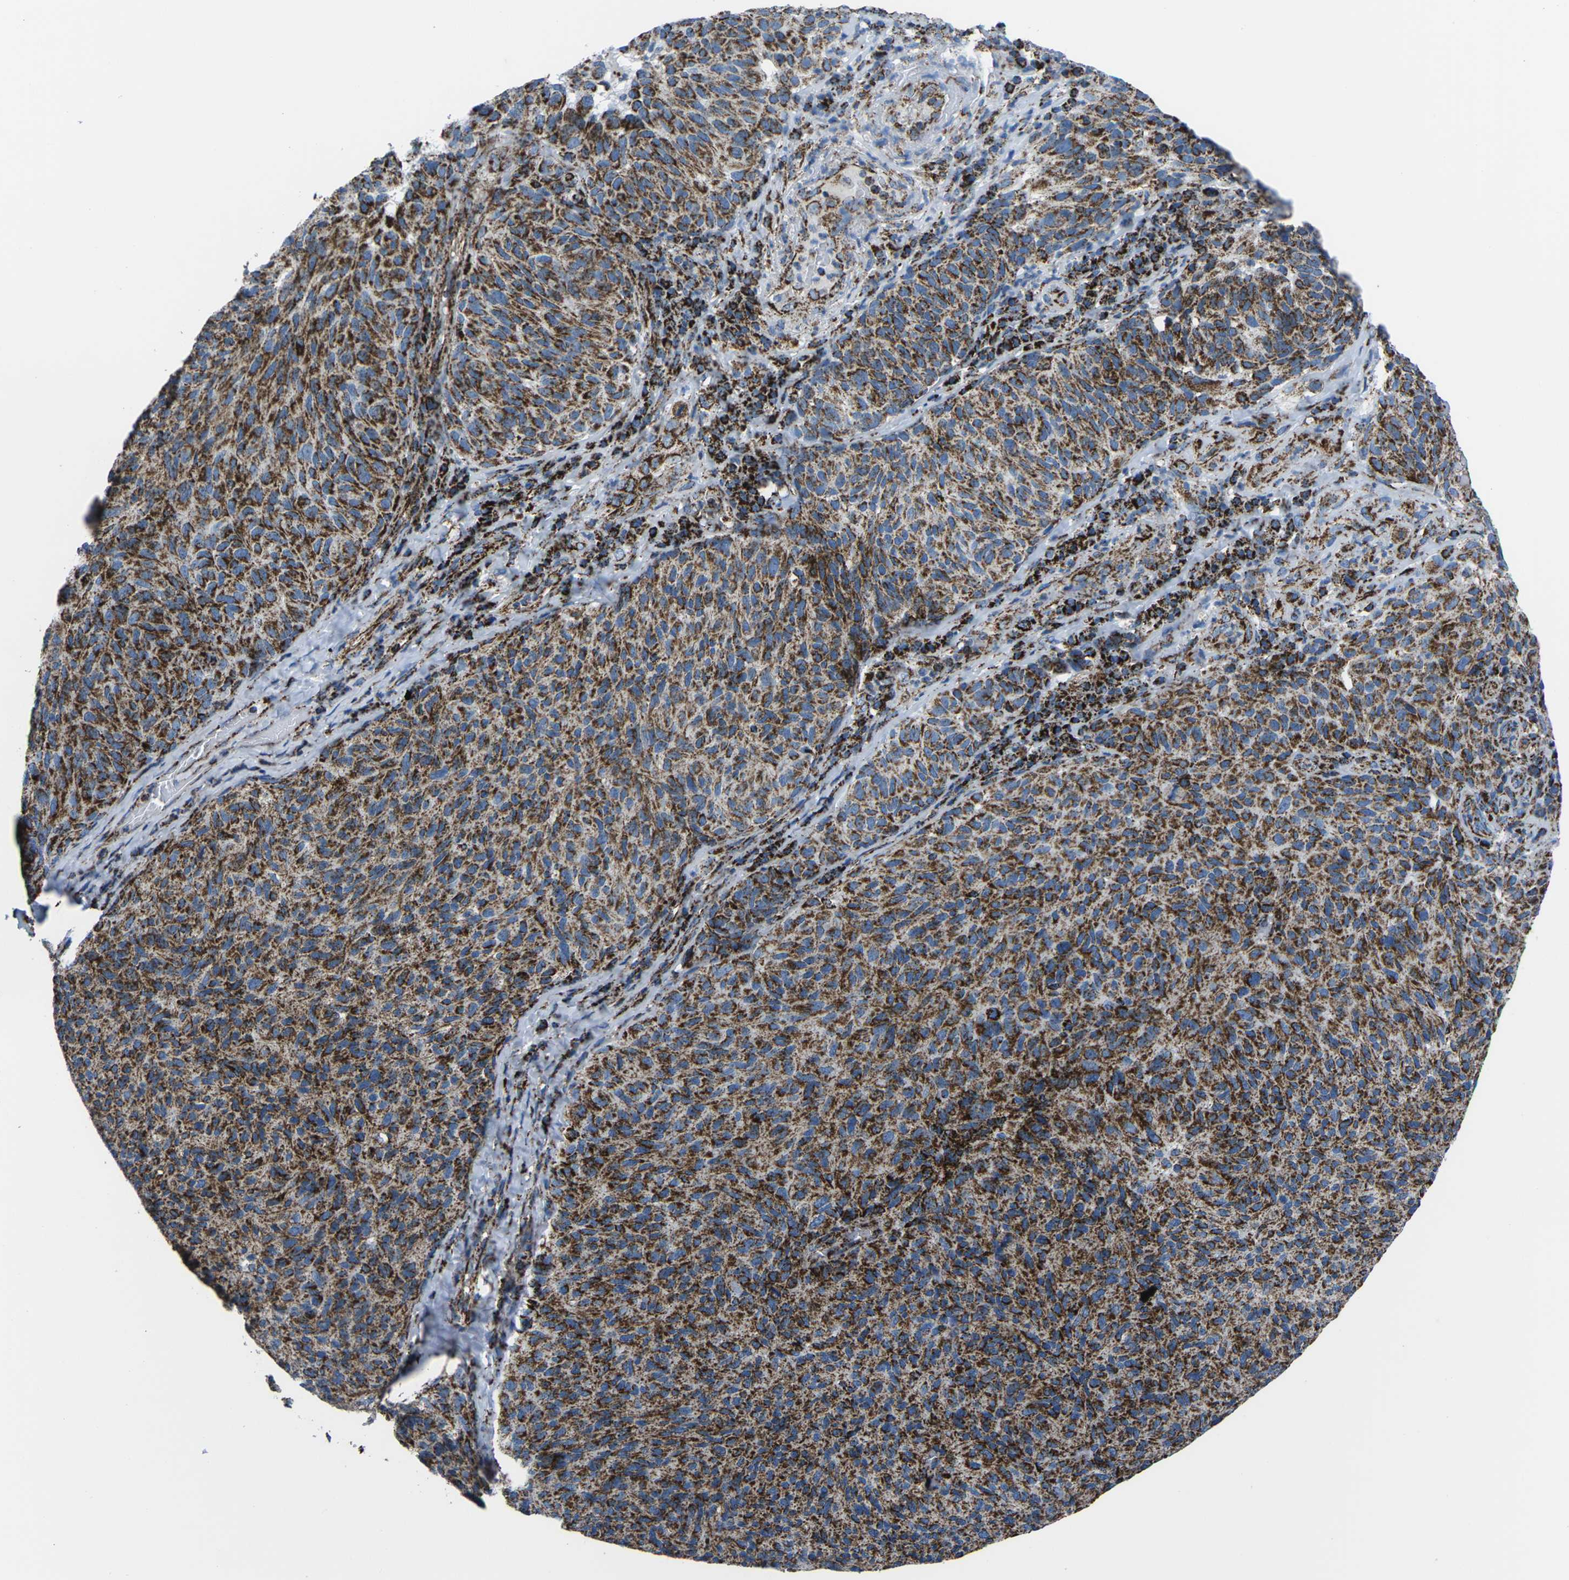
{"staining": {"intensity": "strong", "quantity": ">75%", "location": "cytoplasmic/membranous"}, "tissue": "melanoma", "cell_type": "Tumor cells", "image_type": "cancer", "snomed": [{"axis": "morphology", "description": "Malignant melanoma, NOS"}, {"axis": "topography", "description": "Skin"}], "caption": "Tumor cells reveal high levels of strong cytoplasmic/membranous expression in approximately >75% of cells in human malignant melanoma.", "gene": "MT-CO2", "patient": {"sex": "female", "age": 73}}